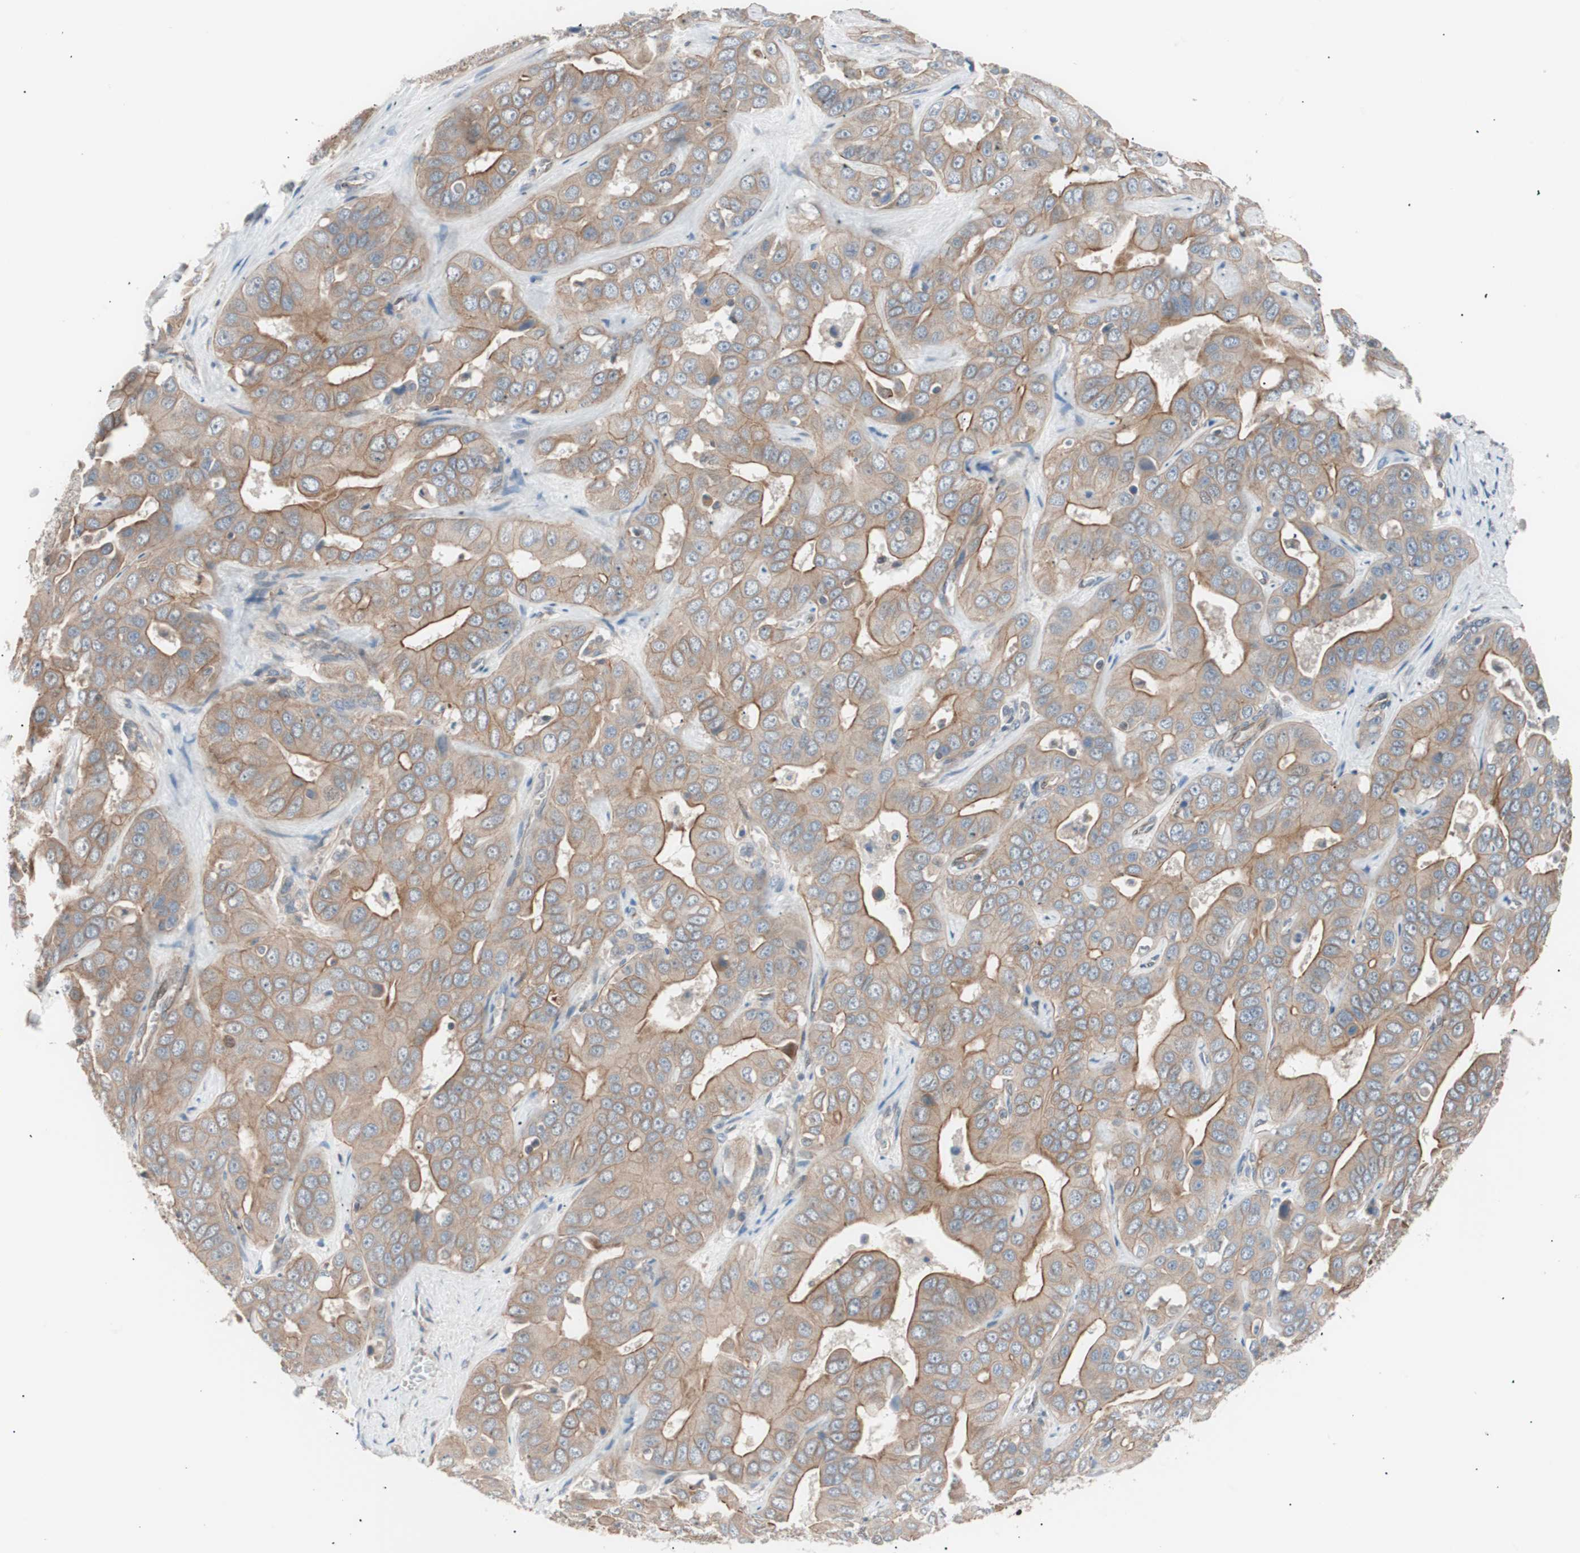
{"staining": {"intensity": "moderate", "quantity": ">75%", "location": "cytoplasmic/membranous"}, "tissue": "liver cancer", "cell_type": "Tumor cells", "image_type": "cancer", "snomed": [{"axis": "morphology", "description": "Cholangiocarcinoma"}, {"axis": "topography", "description": "Liver"}], "caption": "DAB immunohistochemical staining of human liver cholangiocarcinoma reveals moderate cytoplasmic/membranous protein staining in about >75% of tumor cells.", "gene": "SMG1", "patient": {"sex": "female", "age": 52}}